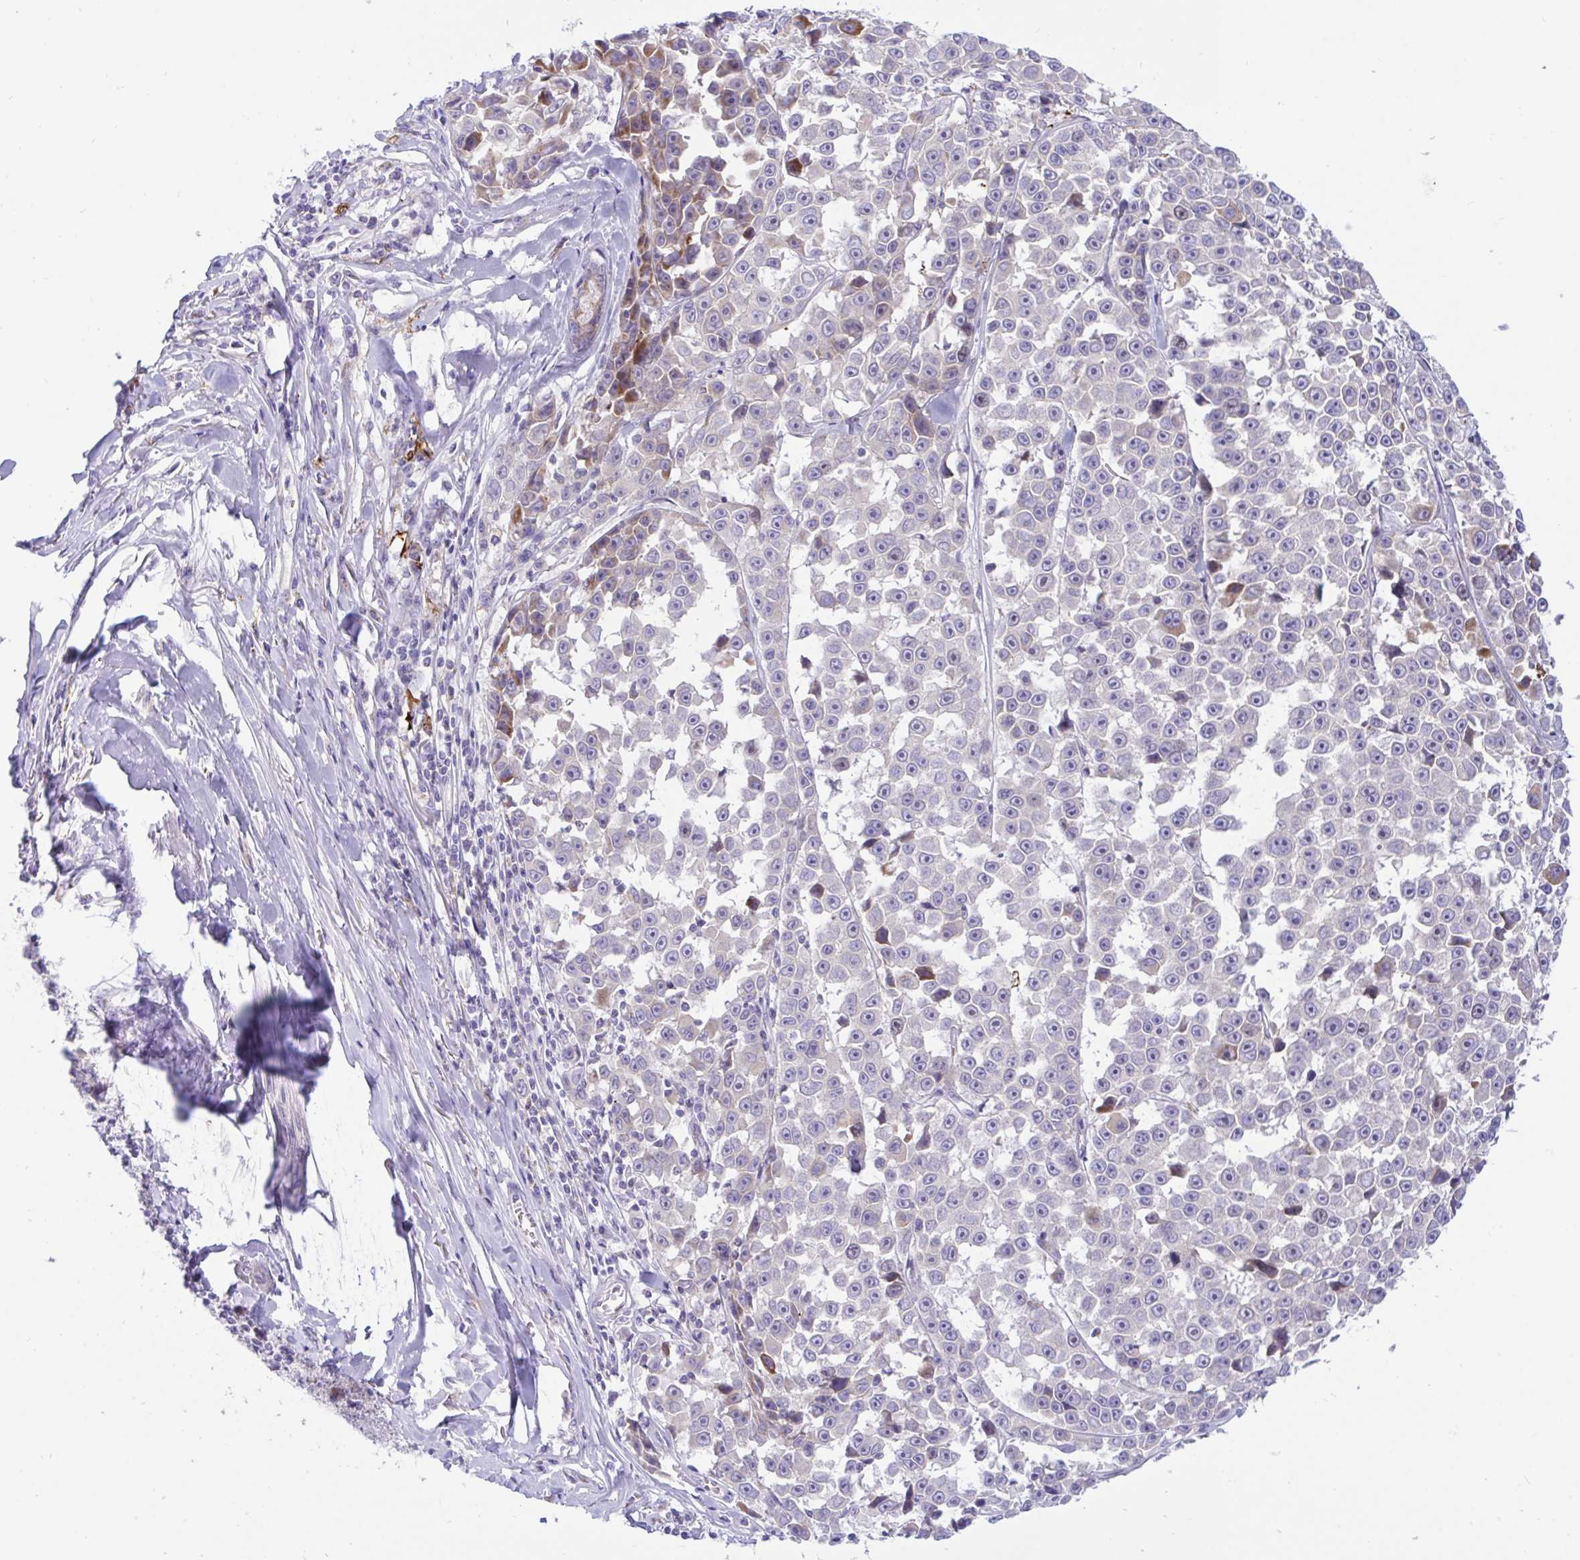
{"staining": {"intensity": "negative", "quantity": "none", "location": "none"}, "tissue": "melanoma", "cell_type": "Tumor cells", "image_type": "cancer", "snomed": [{"axis": "morphology", "description": "Malignant melanoma, NOS"}, {"axis": "topography", "description": "Skin"}], "caption": "Immunohistochemistry (IHC) micrograph of neoplastic tissue: human melanoma stained with DAB (3,3'-diaminobenzidine) shows no significant protein positivity in tumor cells. Brightfield microscopy of IHC stained with DAB (3,3'-diaminobenzidine) (brown) and hematoxylin (blue), captured at high magnification.", "gene": "DTX3", "patient": {"sex": "female", "age": 66}}